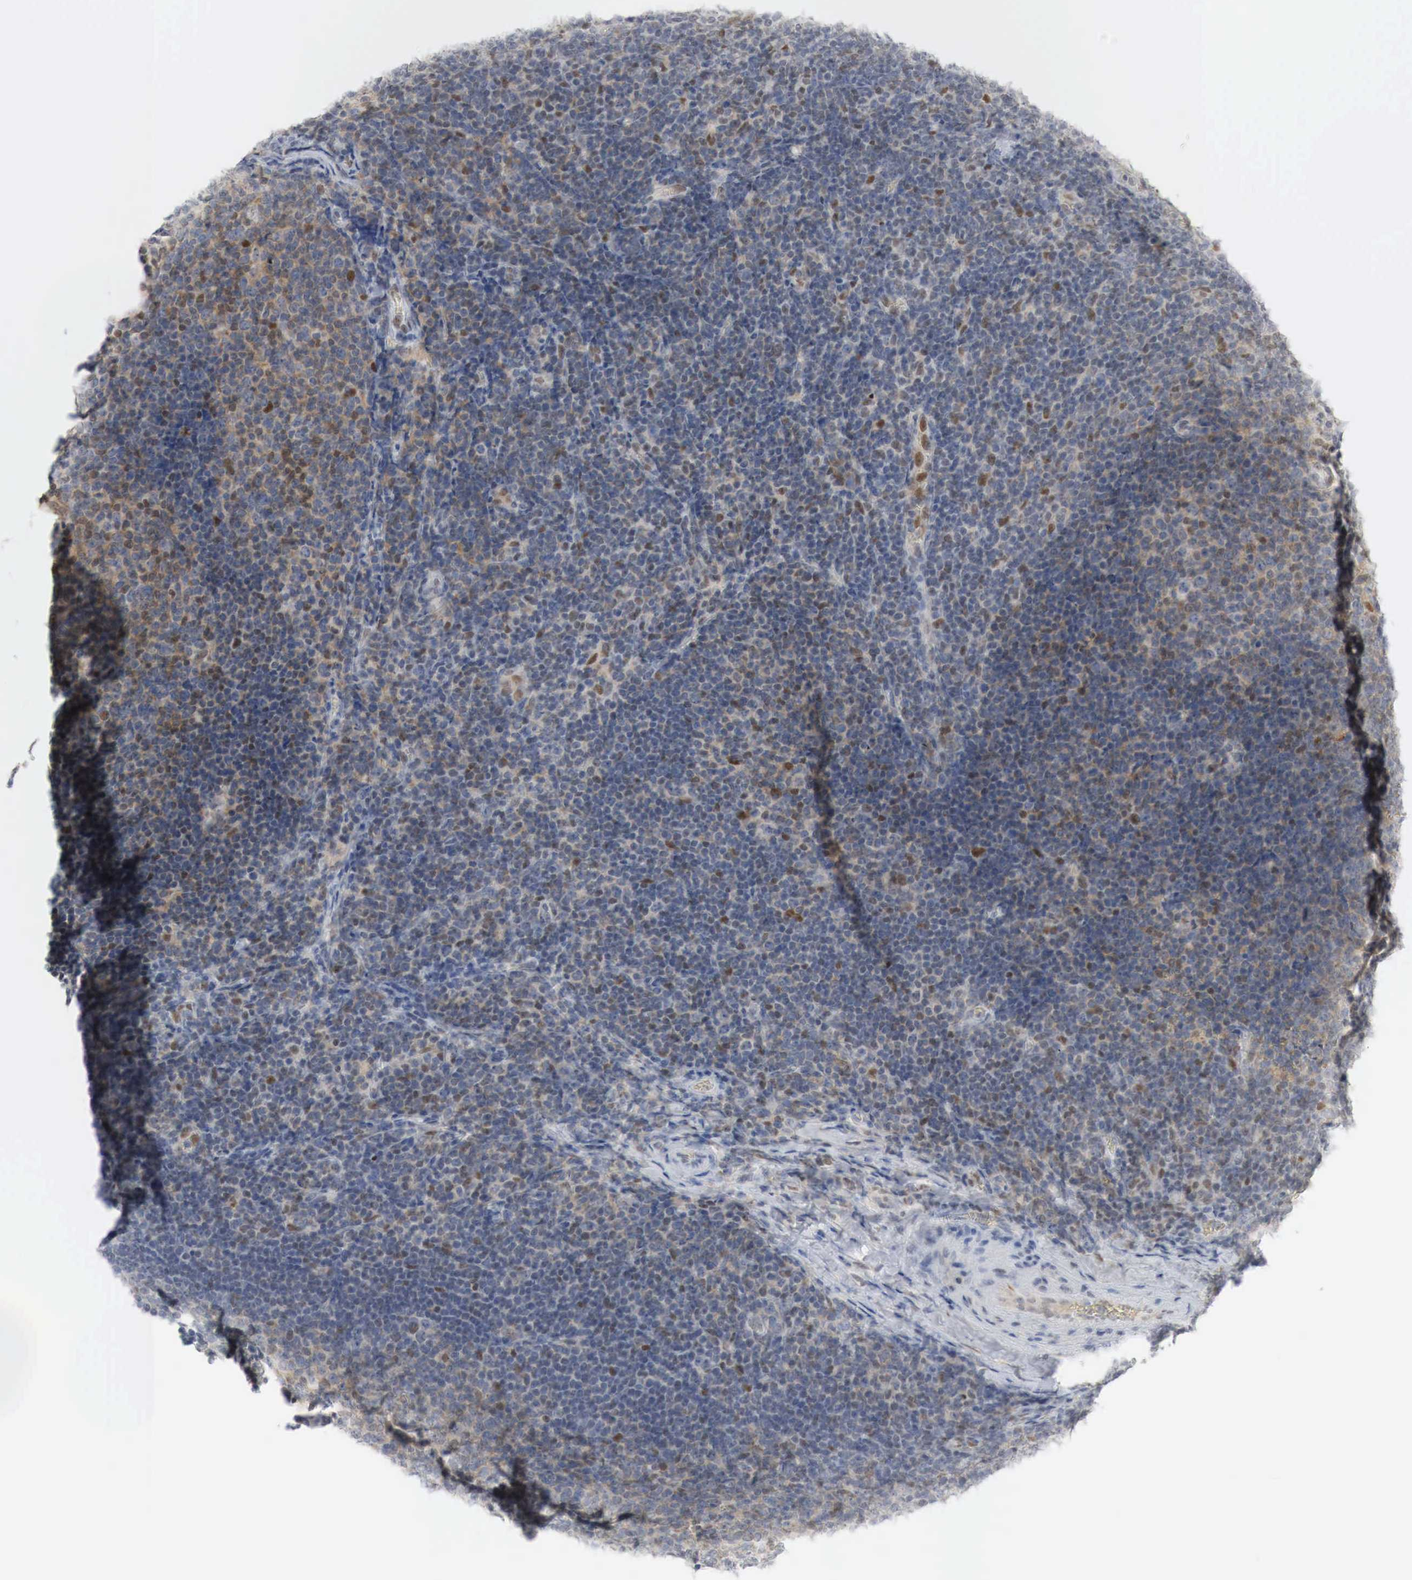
{"staining": {"intensity": "moderate", "quantity": "25%-75%", "location": "nuclear"}, "tissue": "lymphoma", "cell_type": "Tumor cells", "image_type": "cancer", "snomed": [{"axis": "morphology", "description": "Malignant lymphoma, non-Hodgkin's type, Low grade"}, {"axis": "topography", "description": "Lymph node"}], "caption": "IHC staining of low-grade malignant lymphoma, non-Hodgkin's type, which reveals medium levels of moderate nuclear positivity in approximately 25%-75% of tumor cells indicating moderate nuclear protein staining. The staining was performed using DAB (3,3'-diaminobenzidine) (brown) for protein detection and nuclei were counterstained in hematoxylin (blue).", "gene": "MYC", "patient": {"sex": "male", "age": 74}}